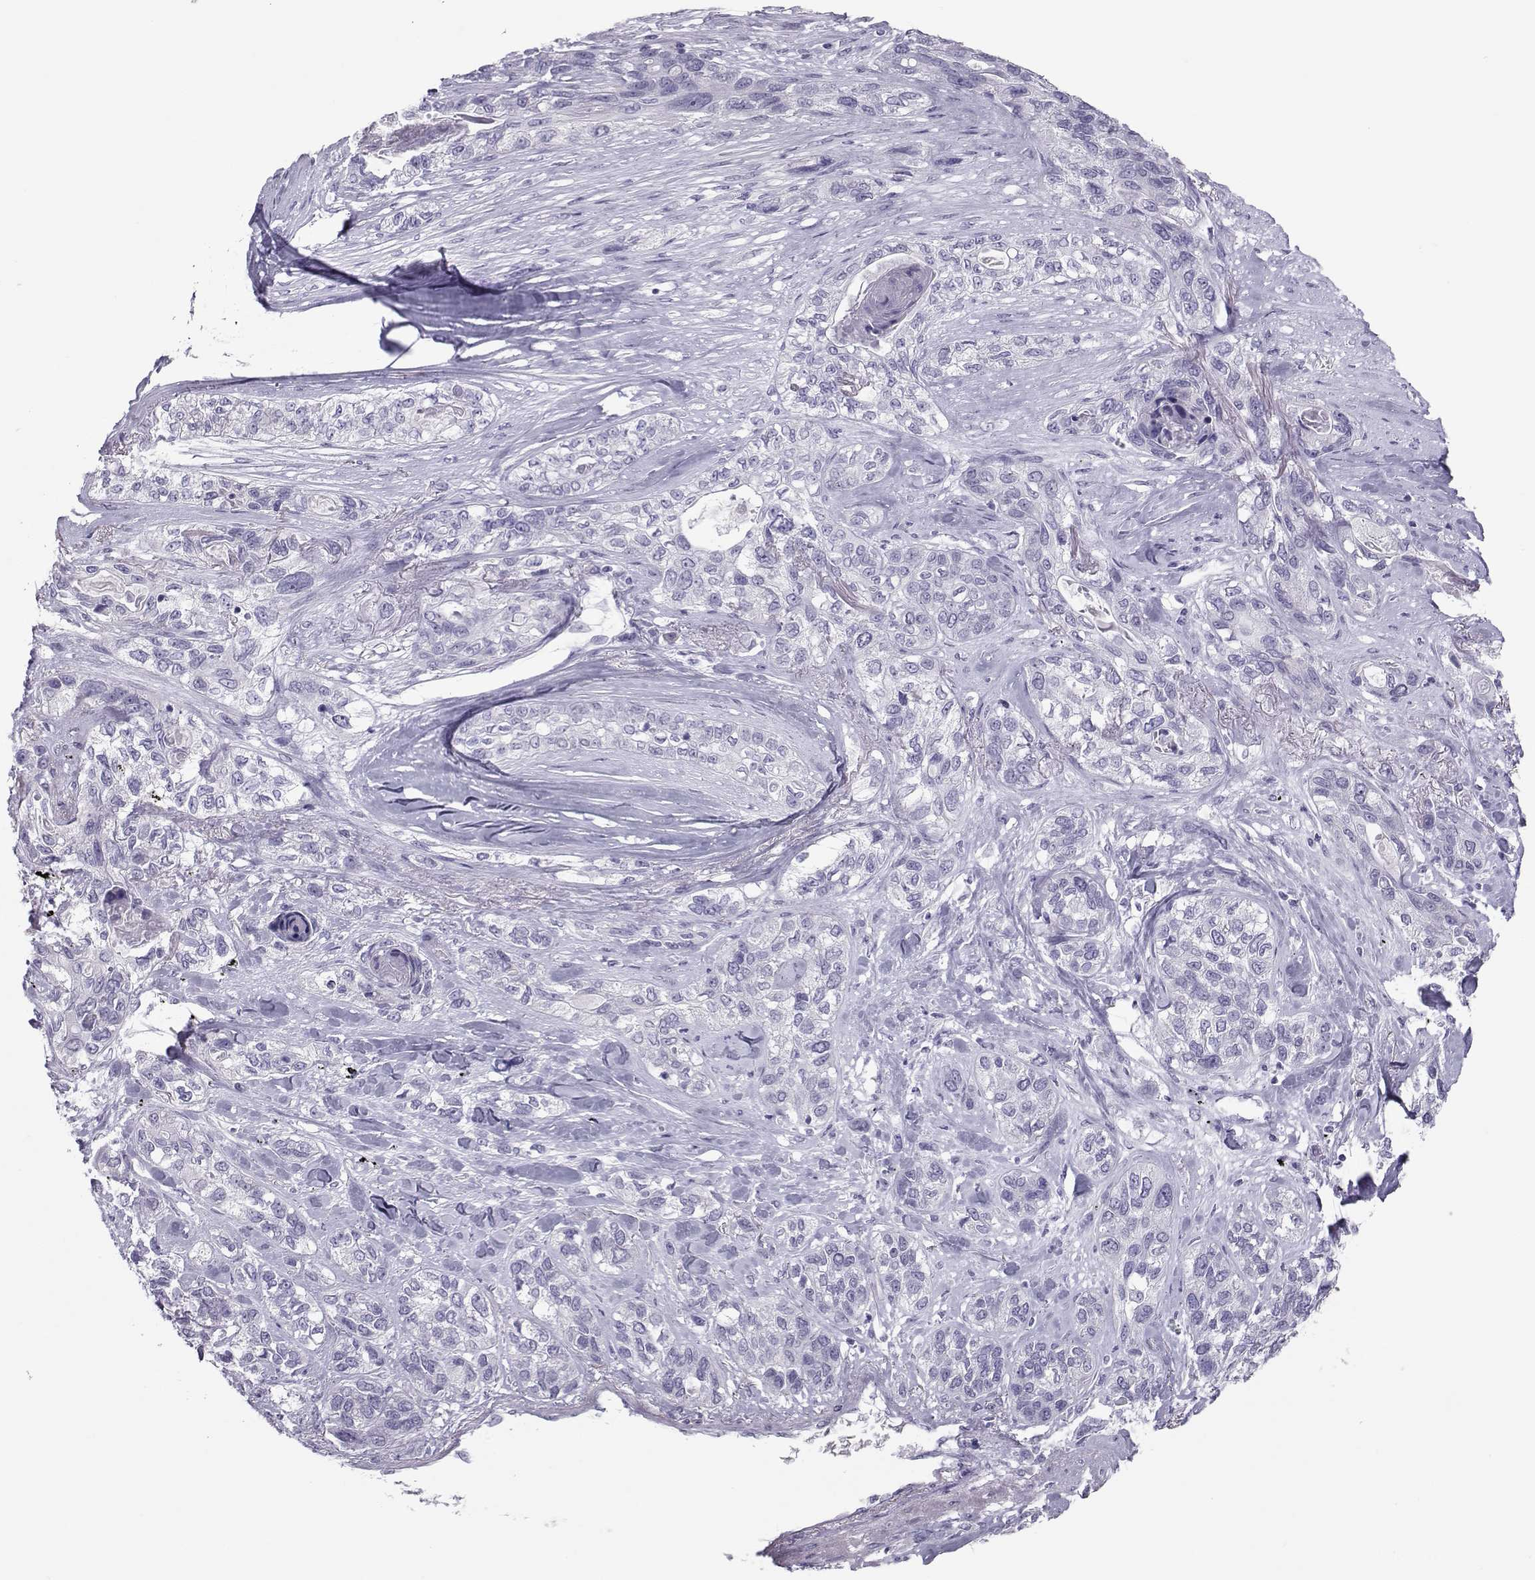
{"staining": {"intensity": "negative", "quantity": "none", "location": "none"}, "tissue": "lung cancer", "cell_type": "Tumor cells", "image_type": "cancer", "snomed": [{"axis": "morphology", "description": "Squamous cell carcinoma, NOS"}, {"axis": "topography", "description": "Lung"}], "caption": "DAB (3,3'-diaminobenzidine) immunohistochemical staining of human lung squamous cell carcinoma demonstrates no significant staining in tumor cells. Brightfield microscopy of IHC stained with DAB (3,3'-diaminobenzidine) (brown) and hematoxylin (blue), captured at high magnification.", "gene": "TRPM7", "patient": {"sex": "female", "age": 70}}